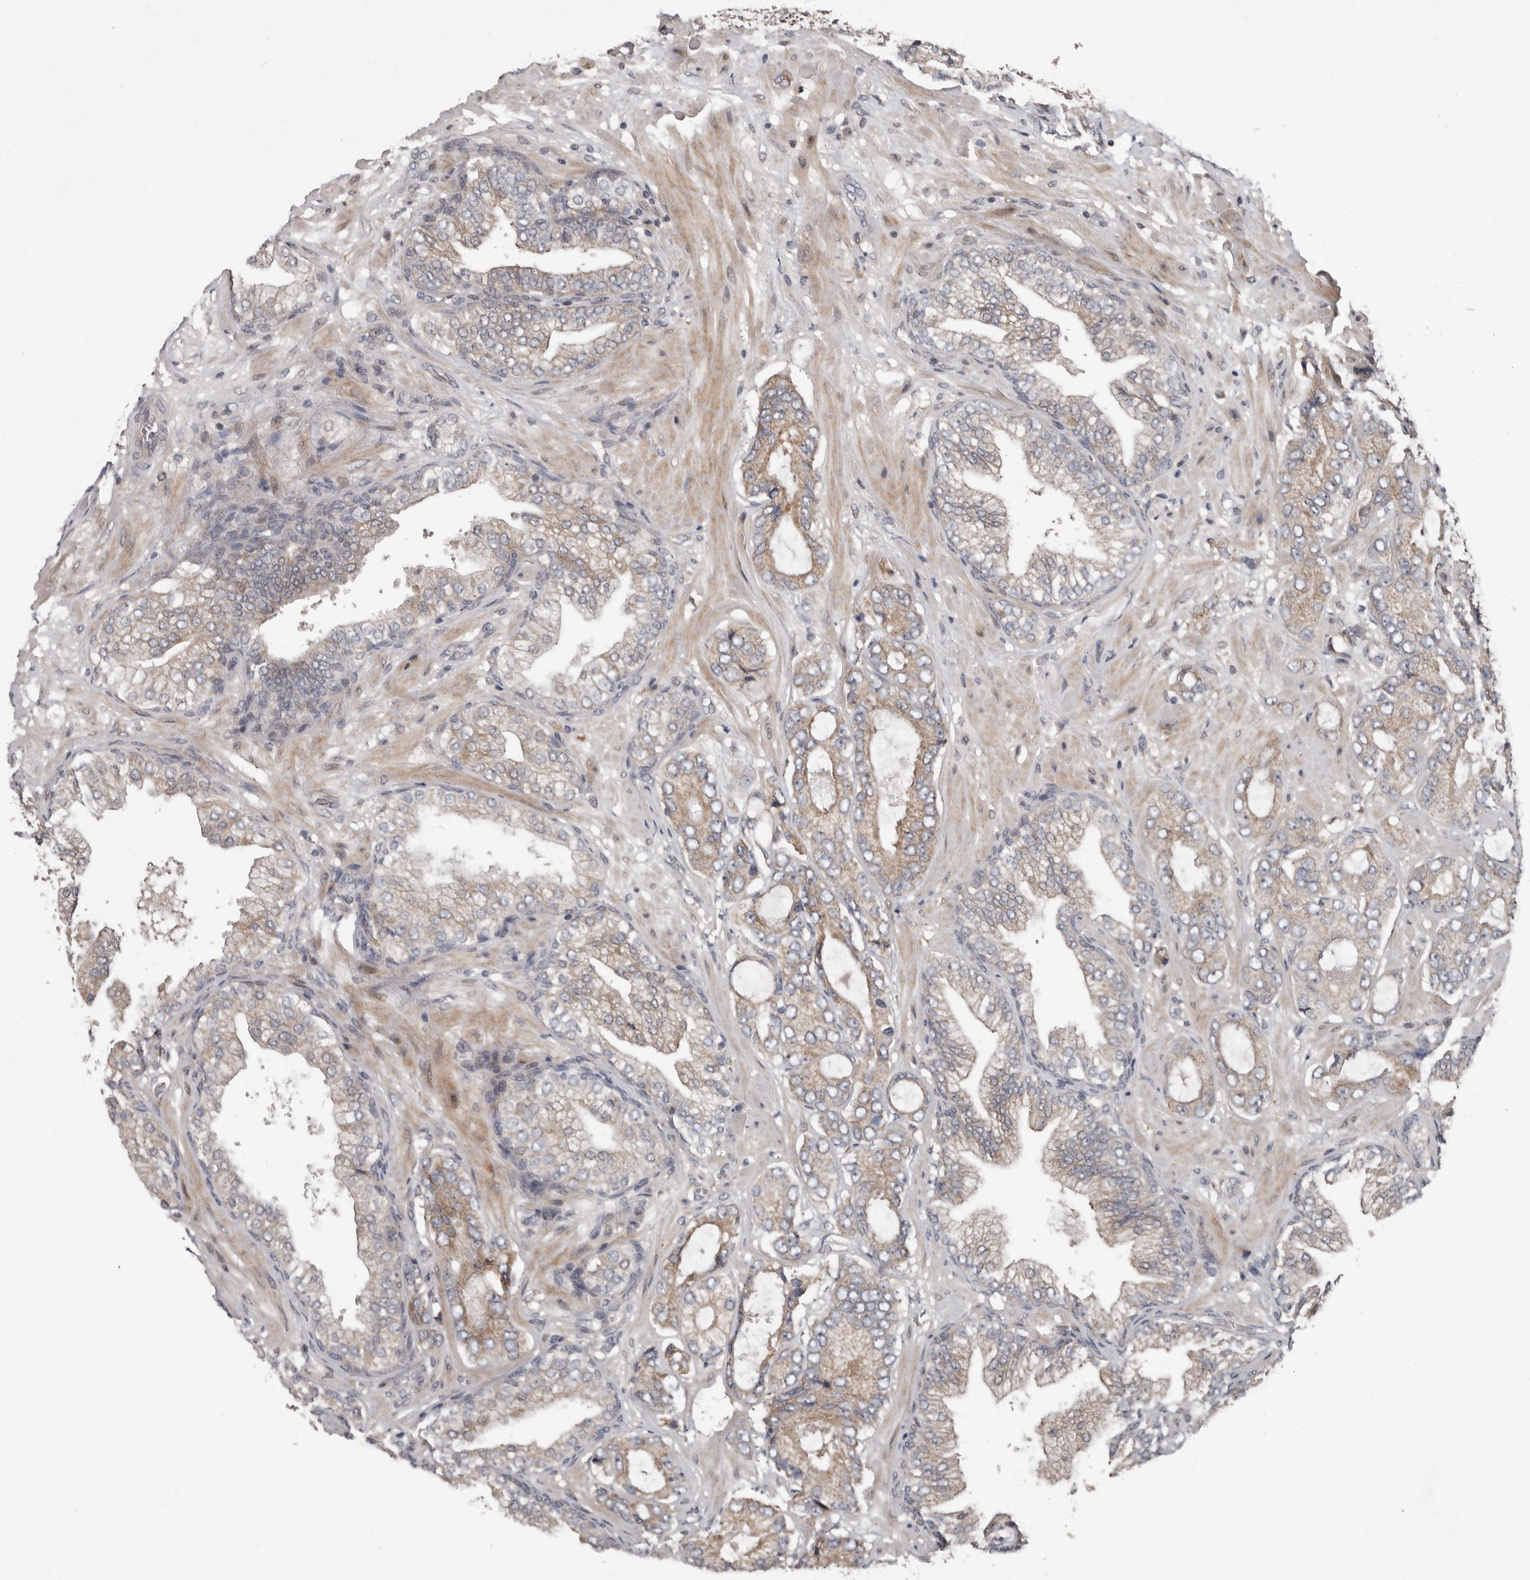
{"staining": {"intensity": "moderate", "quantity": "25%-75%", "location": "cytoplasmic/membranous"}, "tissue": "prostate cancer", "cell_type": "Tumor cells", "image_type": "cancer", "snomed": [{"axis": "morphology", "description": "Adenocarcinoma, High grade"}, {"axis": "topography", "description": "Prostate"}], "caption": "A micrograph showing moderate cytoplasmic/membranous staining in approximately 25%-75% of tumor cells in prostate cancer (adenocarcinoma (high-grade)), as visualized by brown immunohistochemical staining.", "gene": "CHML", "patient": {"sex": "male", "age": 59}}